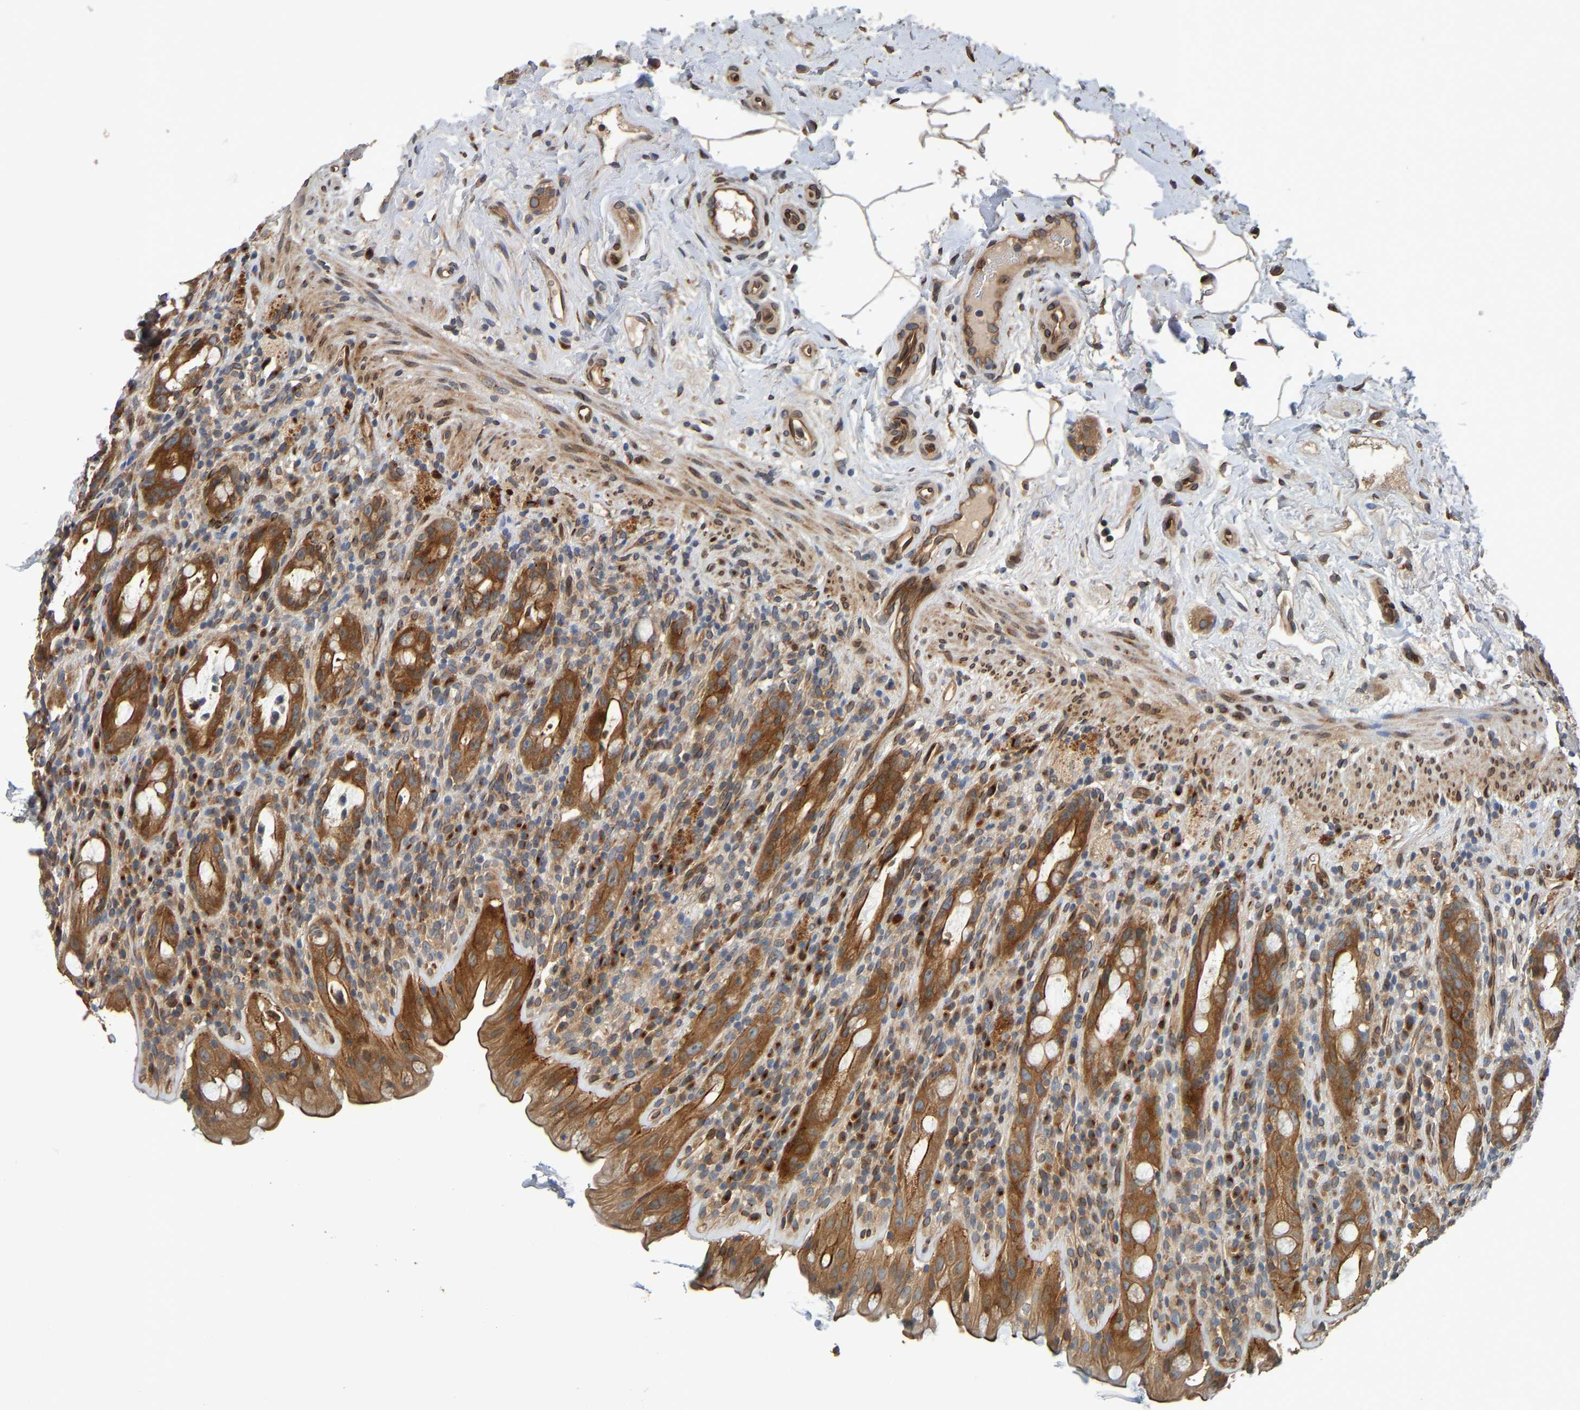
{"staining": {"intensity": "strong", "quantity": ">75%", "location": "cytoplasmic/membranous"}, "tissue": "rectum", "cell_type": "Glandular cells", "image_type": "normal", "snomed": [{"axis": "morphology", "description": "Normal tissue, NOS"}, {"axis": "topography", "description": "Rectum"}], "caption": "Immunohistochemistry (IHC) histopathology image of unremarkable rectum: human rectum stained using IHC shows high levels of strong protein expression localized specifically in the cytoplasmic/membranous of glandular cells, appearing as a cytoplasmic/membranous brown color.", "gene": "MACC1", "patient": {"sex": "male", "age": 44}}